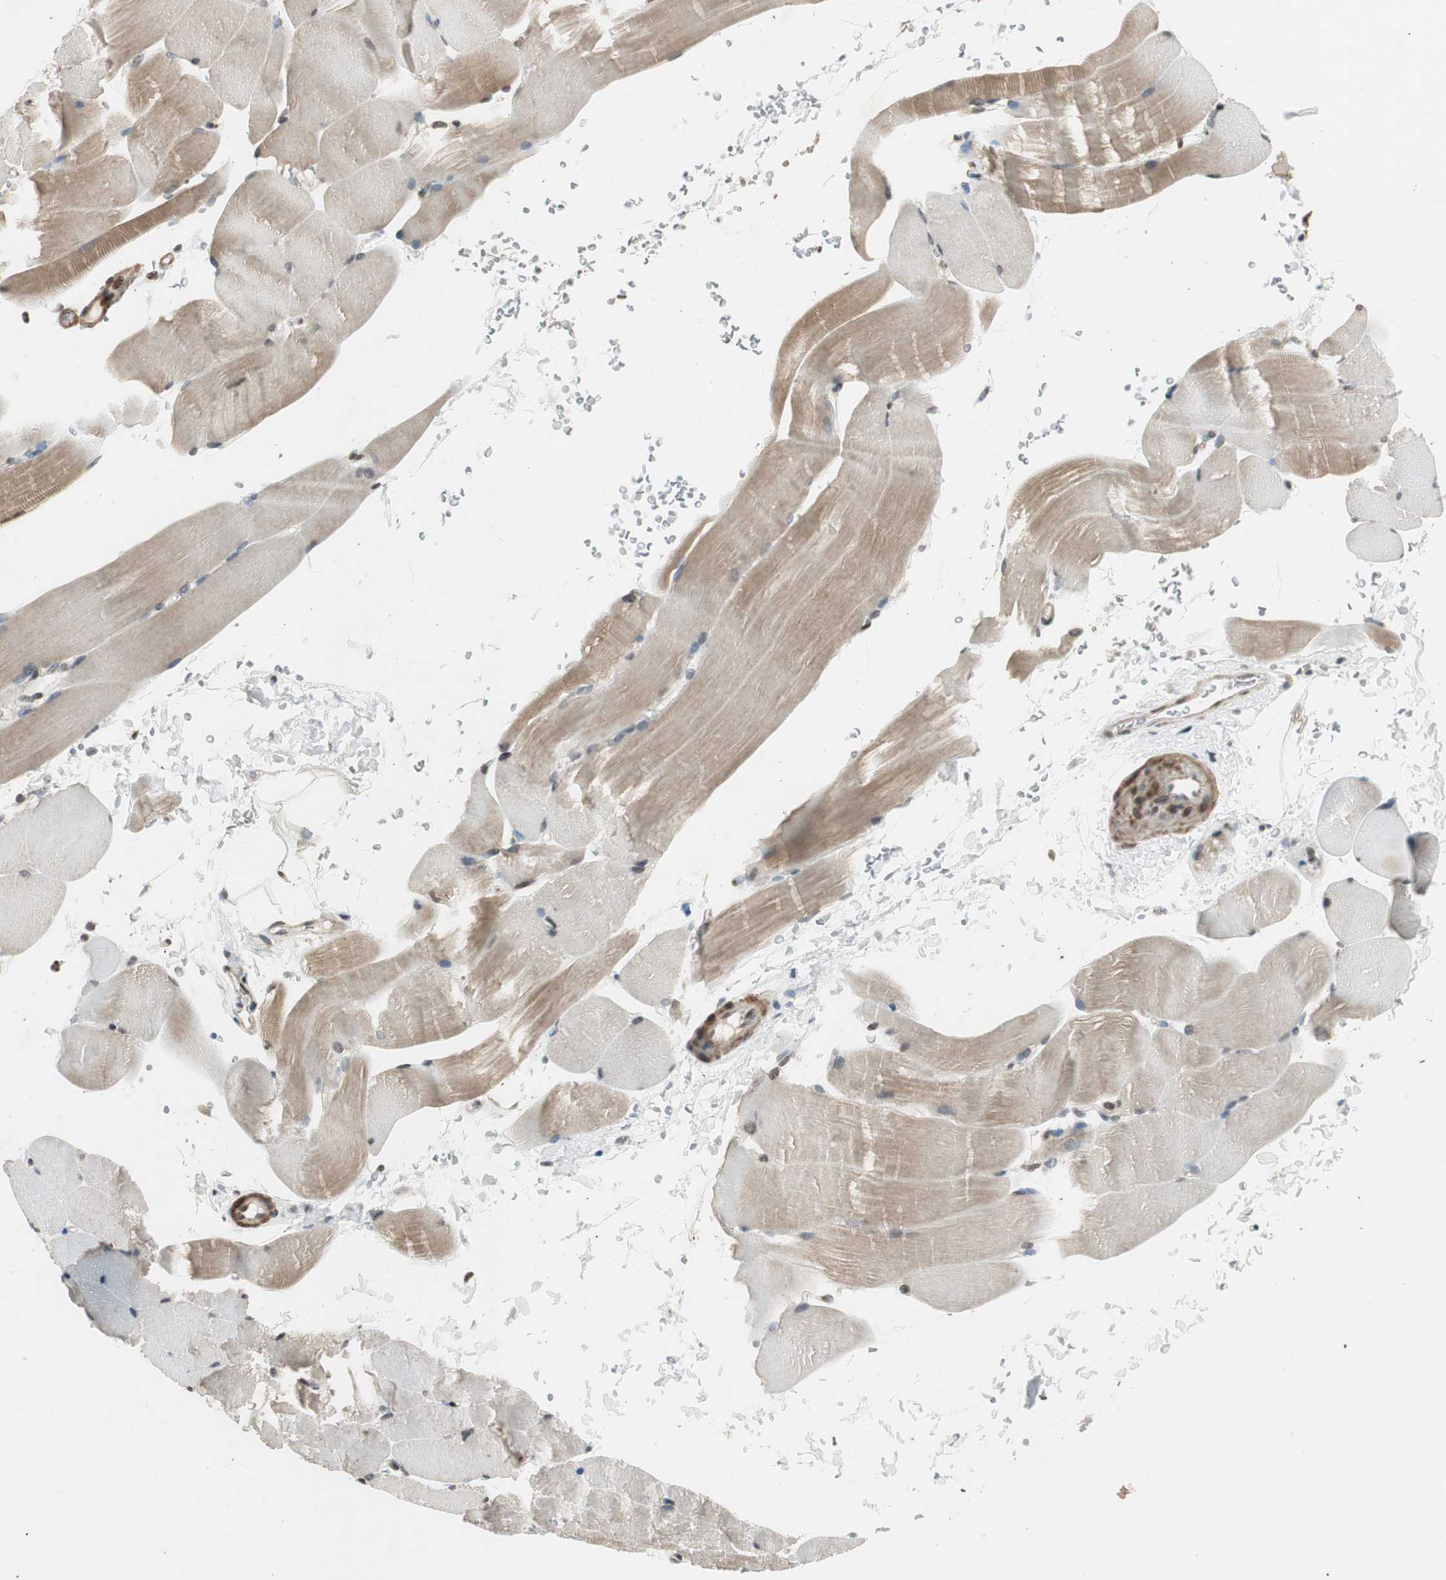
{"staining": {"intensity": "moderate", "quantity": "25%-75%", "location": "cytoplasmic/membranous"}, "tissue": "skeletal muscle", "cell_type": "Myocytes", "image_type": "normal", "snomed": [{"axis": "morphology", "description": "Normal tissue, NOS"}, {"axis": "topography", "description": "Skeletal muscle"}, {"axis": "topography", "description": "Parathyroid gland"}], "caption": "Protein staining demonstrates moderate cytoplasmic/membranous expression in approximately 25%-75% of myocytes in normal skeletal muscle.", "gene": "PRKG1", "patient": {"sex": "female", "age": 37}}